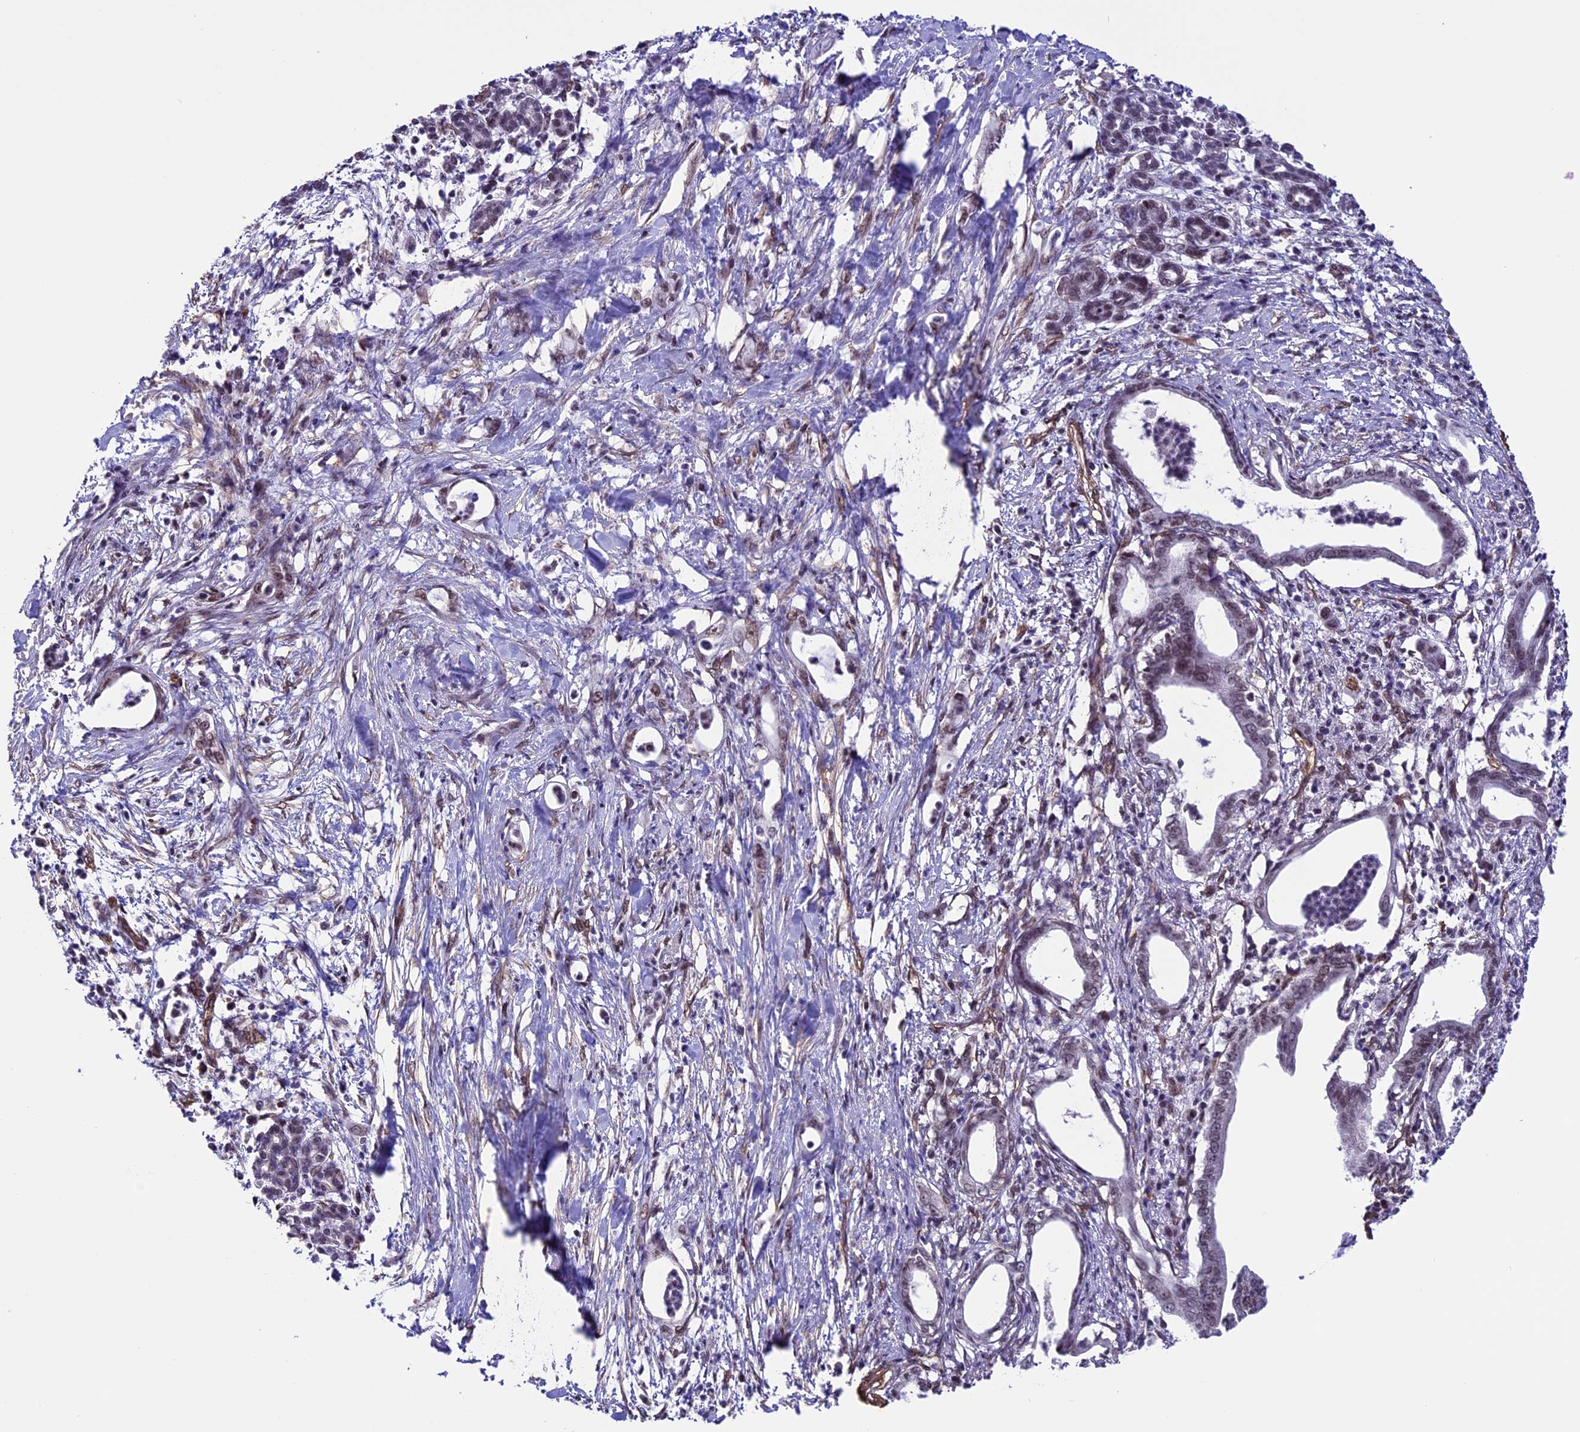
{"staining": {"intensity": "weak", "quantity": "<25%", "location": "nuclear"}, "tissue": "pancreatic cancer", "cell_type": "Tumor cells", "image_type": "cancer", "snomed": [{"axis": "morphology", "description": "Adenocarcinoma, NOS"}, {"axis": "topography", "description": "Pancreas"}], "caption": "High magnification brightfield microscopy of adenocarcinoma (pancreatic) stained with DAB (brown) and counterstained with hematoxylin (blue): tumor cells show no significant expression. (DAB (3,3'-diaminobenzidine) immunohistochemistry (IHC) with hematoxylin counter stain).", "gene": "MPHOSPH8", "patient": {"sex": "female", "age": 55}}